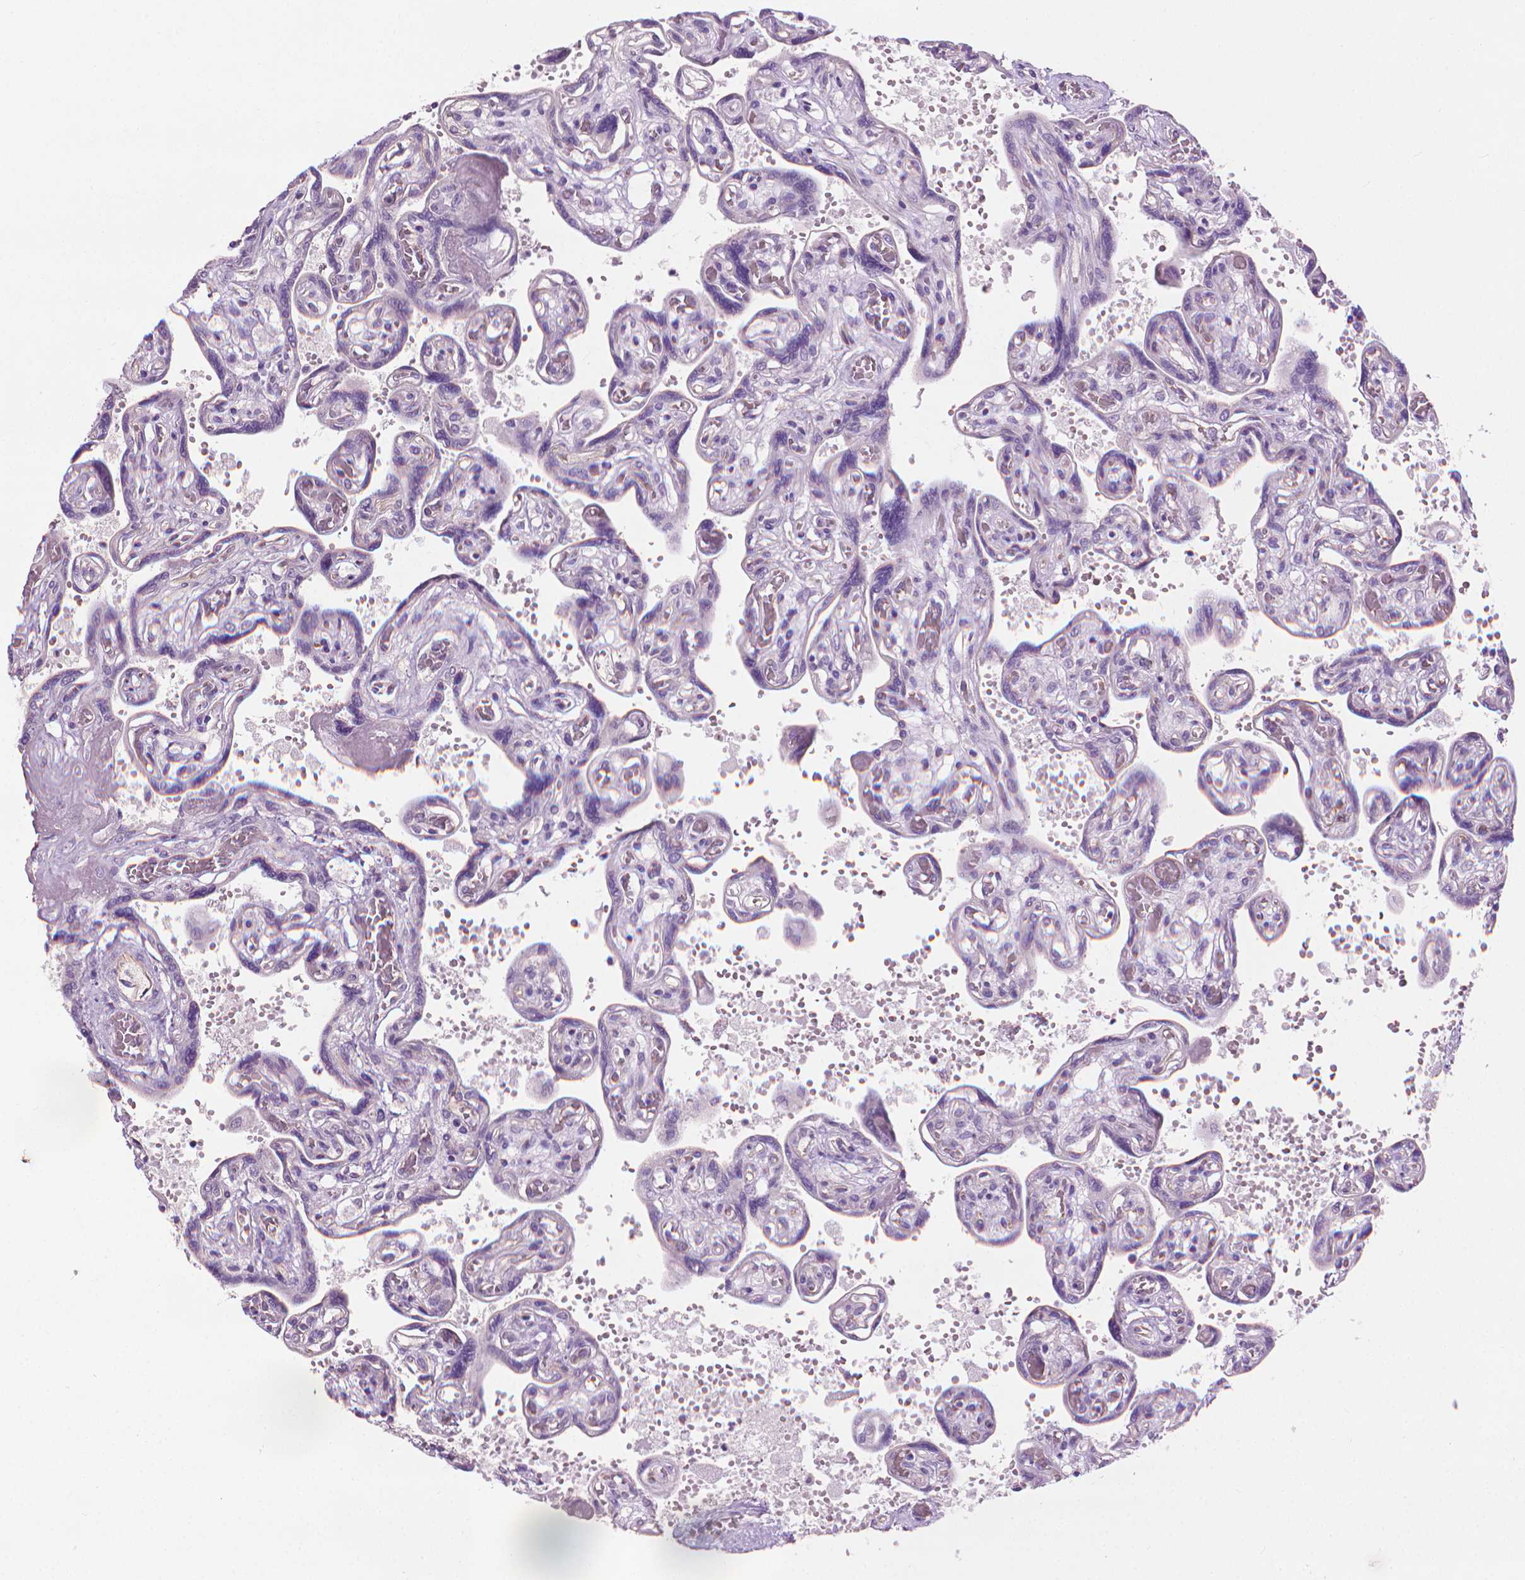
{"staining": {"intensity": "negative", "quantity": "none", "location": "none"}, "tissue": "placenta", "cell_type": "Decidual cells", "image_type": "normal", "snomed": [{"axis": "morphology", "description": "Normal tissue, NOS"}, {"axis": "topography", "description": "Placenta"}], "caption": "The photomicrograph demonstrates no staining of decidual cells in normal placenta. (Immunohistochemistry, brightfield microscopy, high magnification).", "gene": "KRT73", "patient": {"sex": "female", "age": 32}}